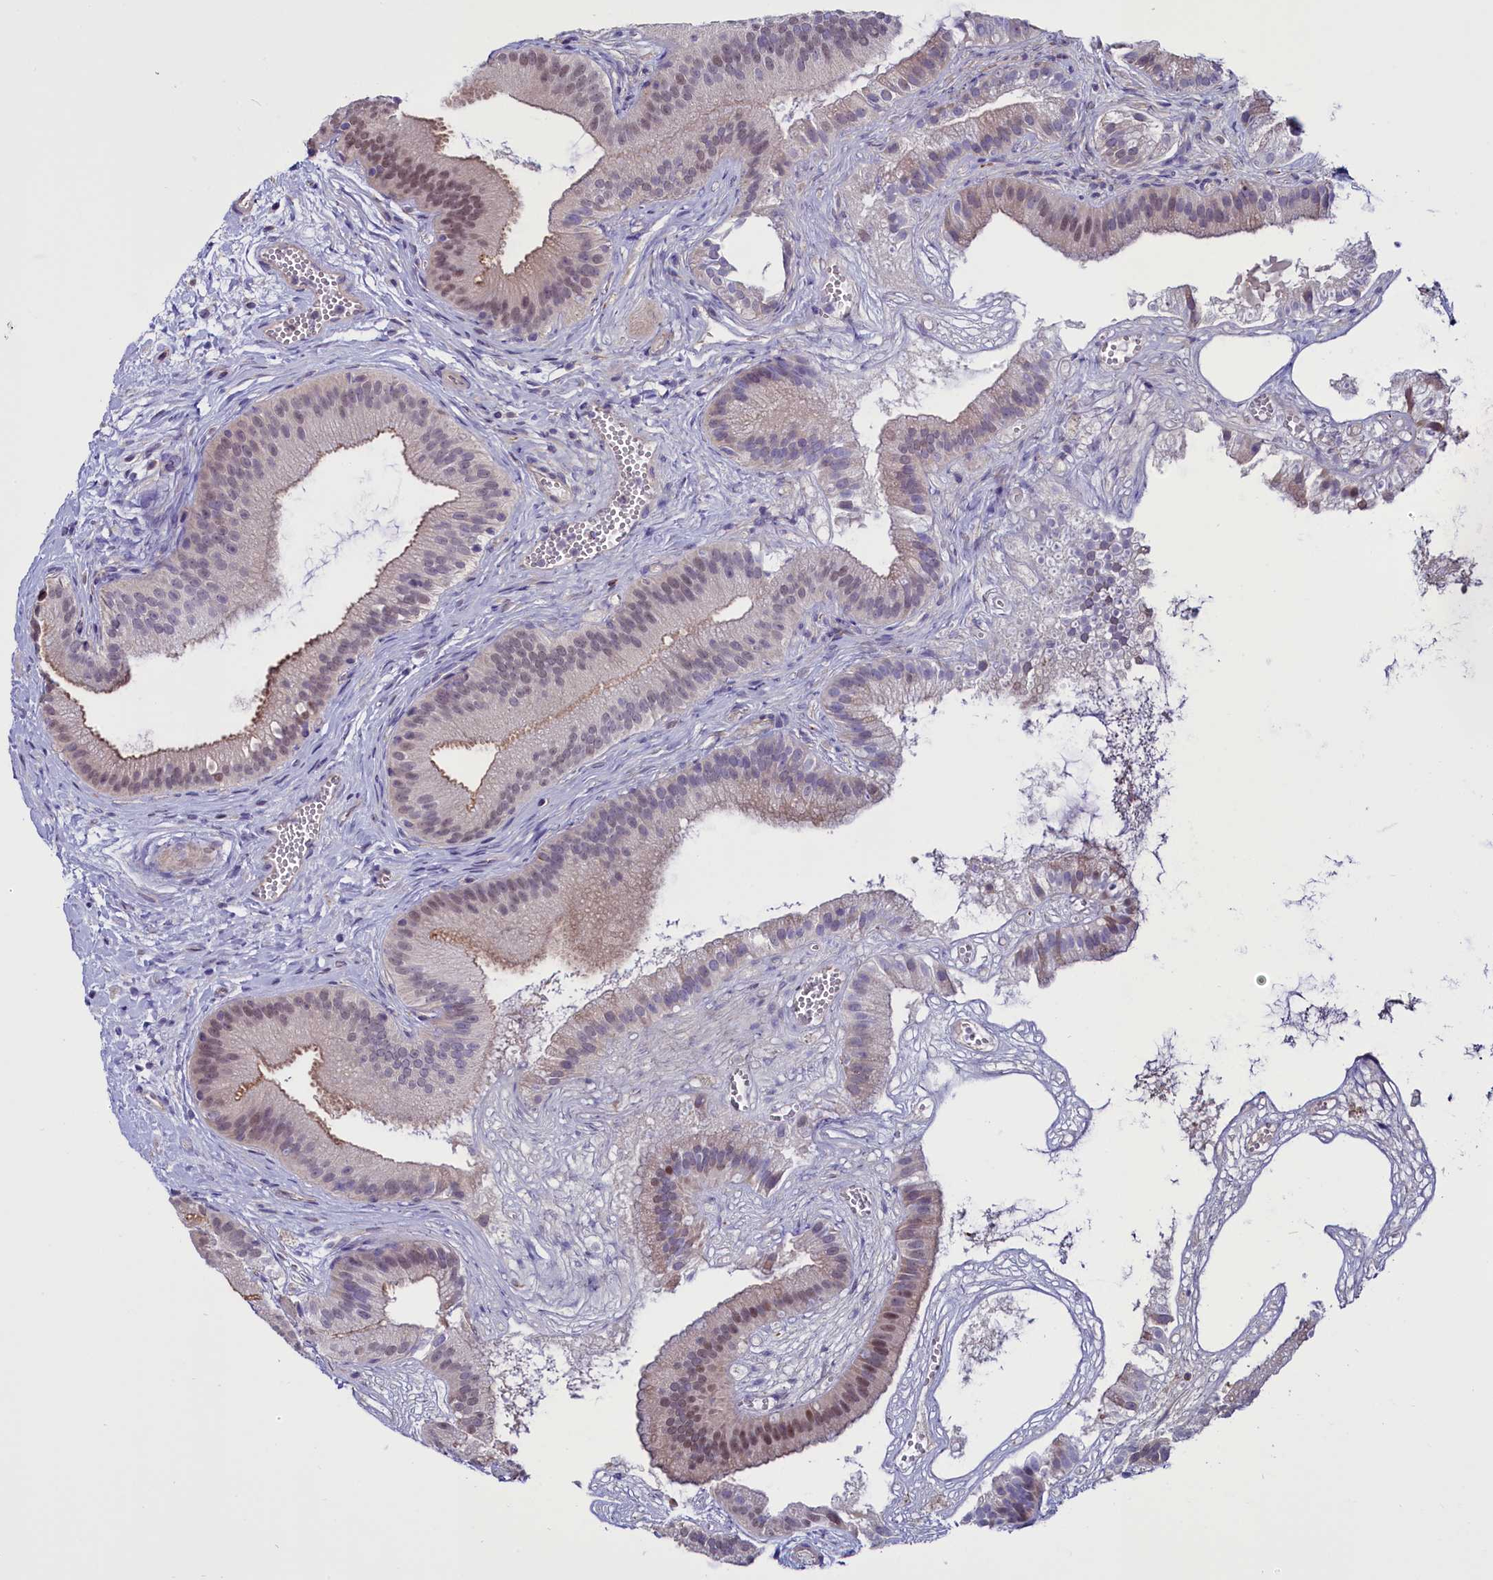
{"staining": {"intensity": "moderate", "quantity": "<25%", "location": "nuclear"}, "tissue": "gallbladder", "cell_type": "Glandular cells", "image_type": "normal", "snomed": [{"axis": "morphology", "description": "Normal tissue, NOS"}, {"axis": "topography", "description": "Gallbladder"}], "caption": "A high-resolution histopathology image shows IHC staining of normal gallbladder, which demonstrates moderate nuclear expression in approximately <25% of glandular cells. Using DAB (3,3'-diaminobenzidine) (brown) and hematoxylin (blue) stains, captured at high magnification using brightfield microscopy.", "gene": "PDILT", "patient": {"sex": "female", "age": 54}}